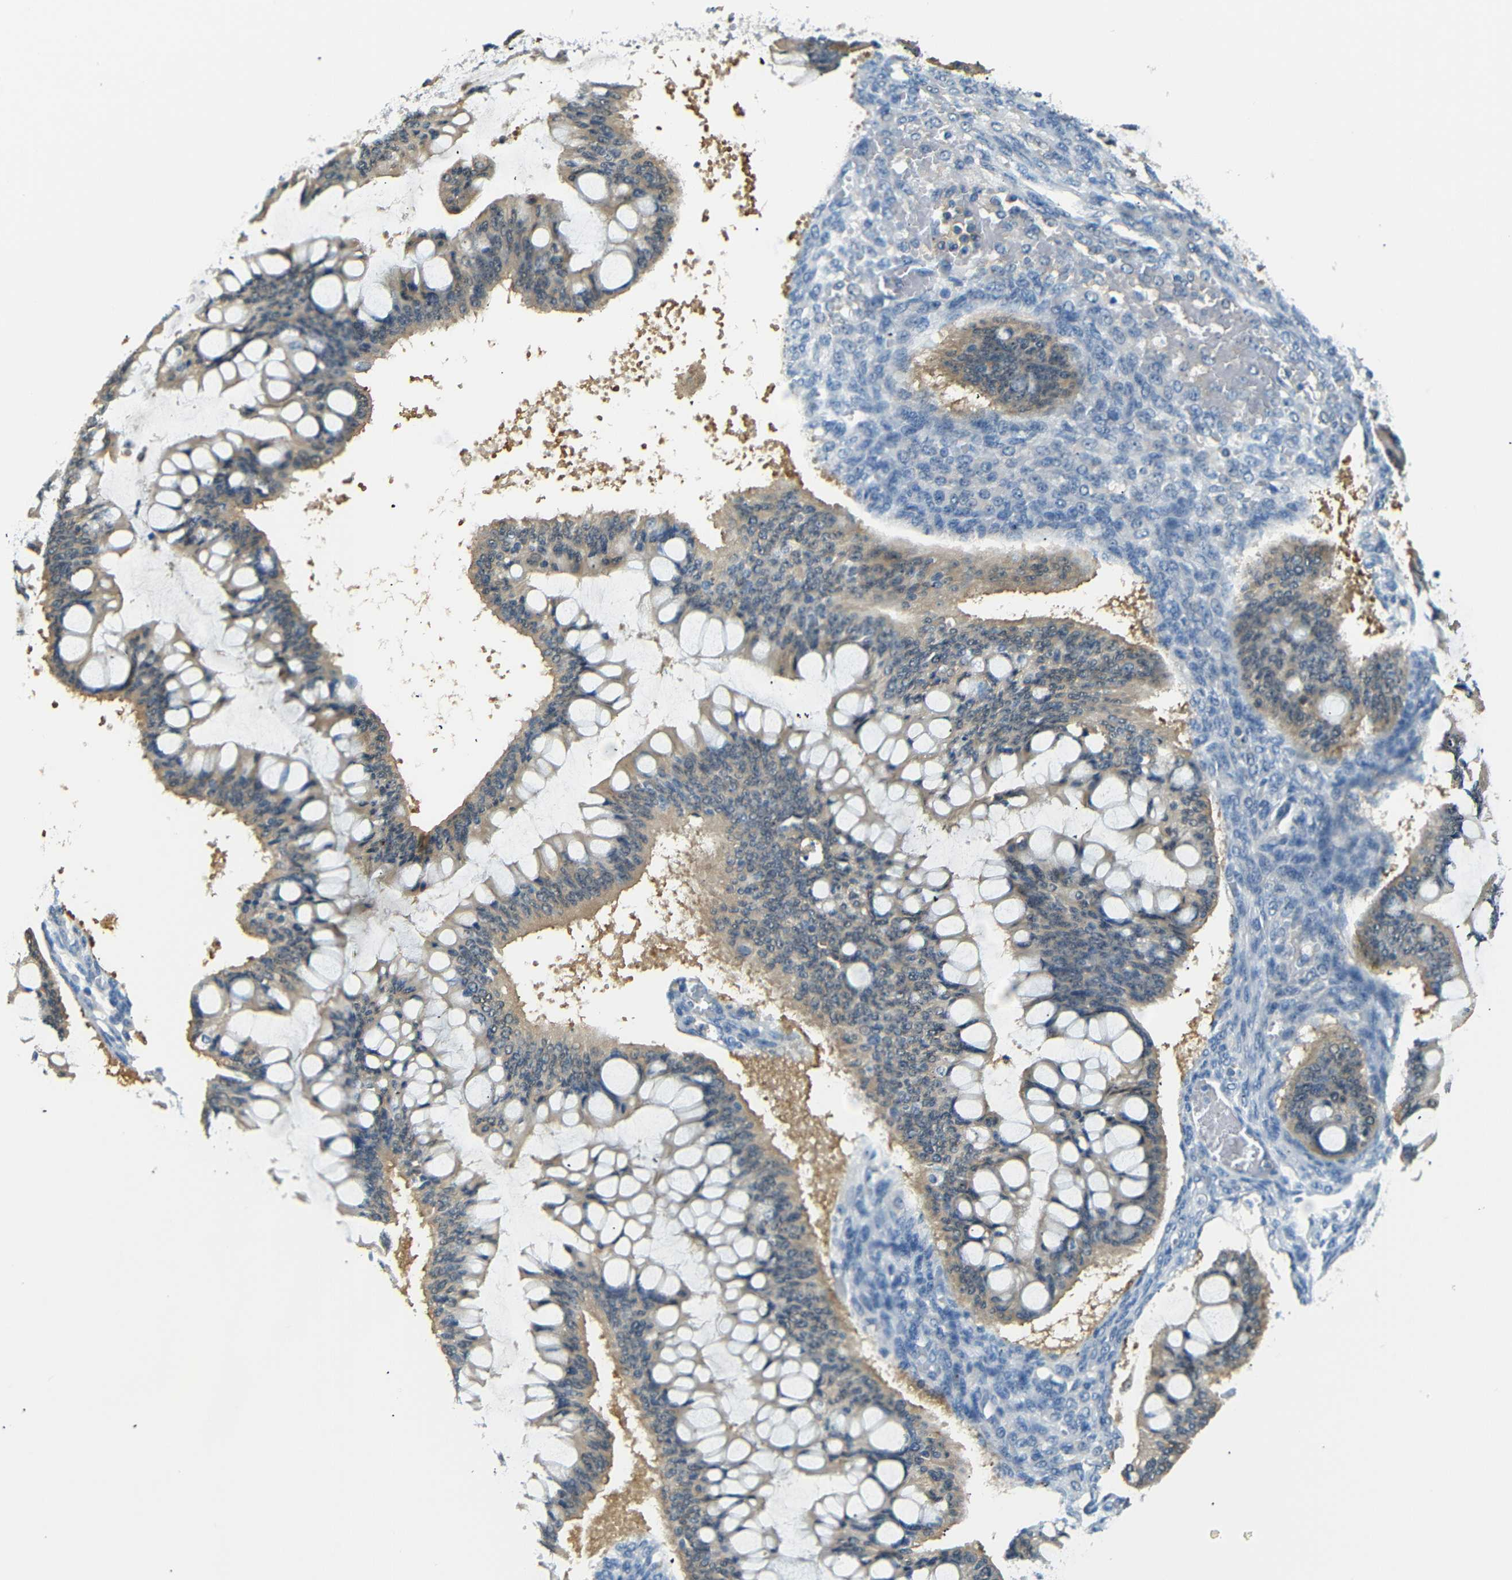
{"staining": {"intensity": "weak", "quantity": ">75%", "location": "cytoplasmic/membranous"}, "tissue": "ovarian cancer", "cell_type": "Tumor cells", "image_type": "cancer", "snomed": [{"axis": "morphology", "description": "Cystadenocarcinoma, mucinous, NOS"}, {"axis": "topography", "description": "Ovary"}], "caption": "About >75% of tumor cells in mucinous cystadenocarcinoma (ovarian) exhibit weak cytoplasmic/membranous protein staining as visualized by brown immunohistochemical staining.", "gene": "SFN", "patient": {"sex": "female", "age": 73}}